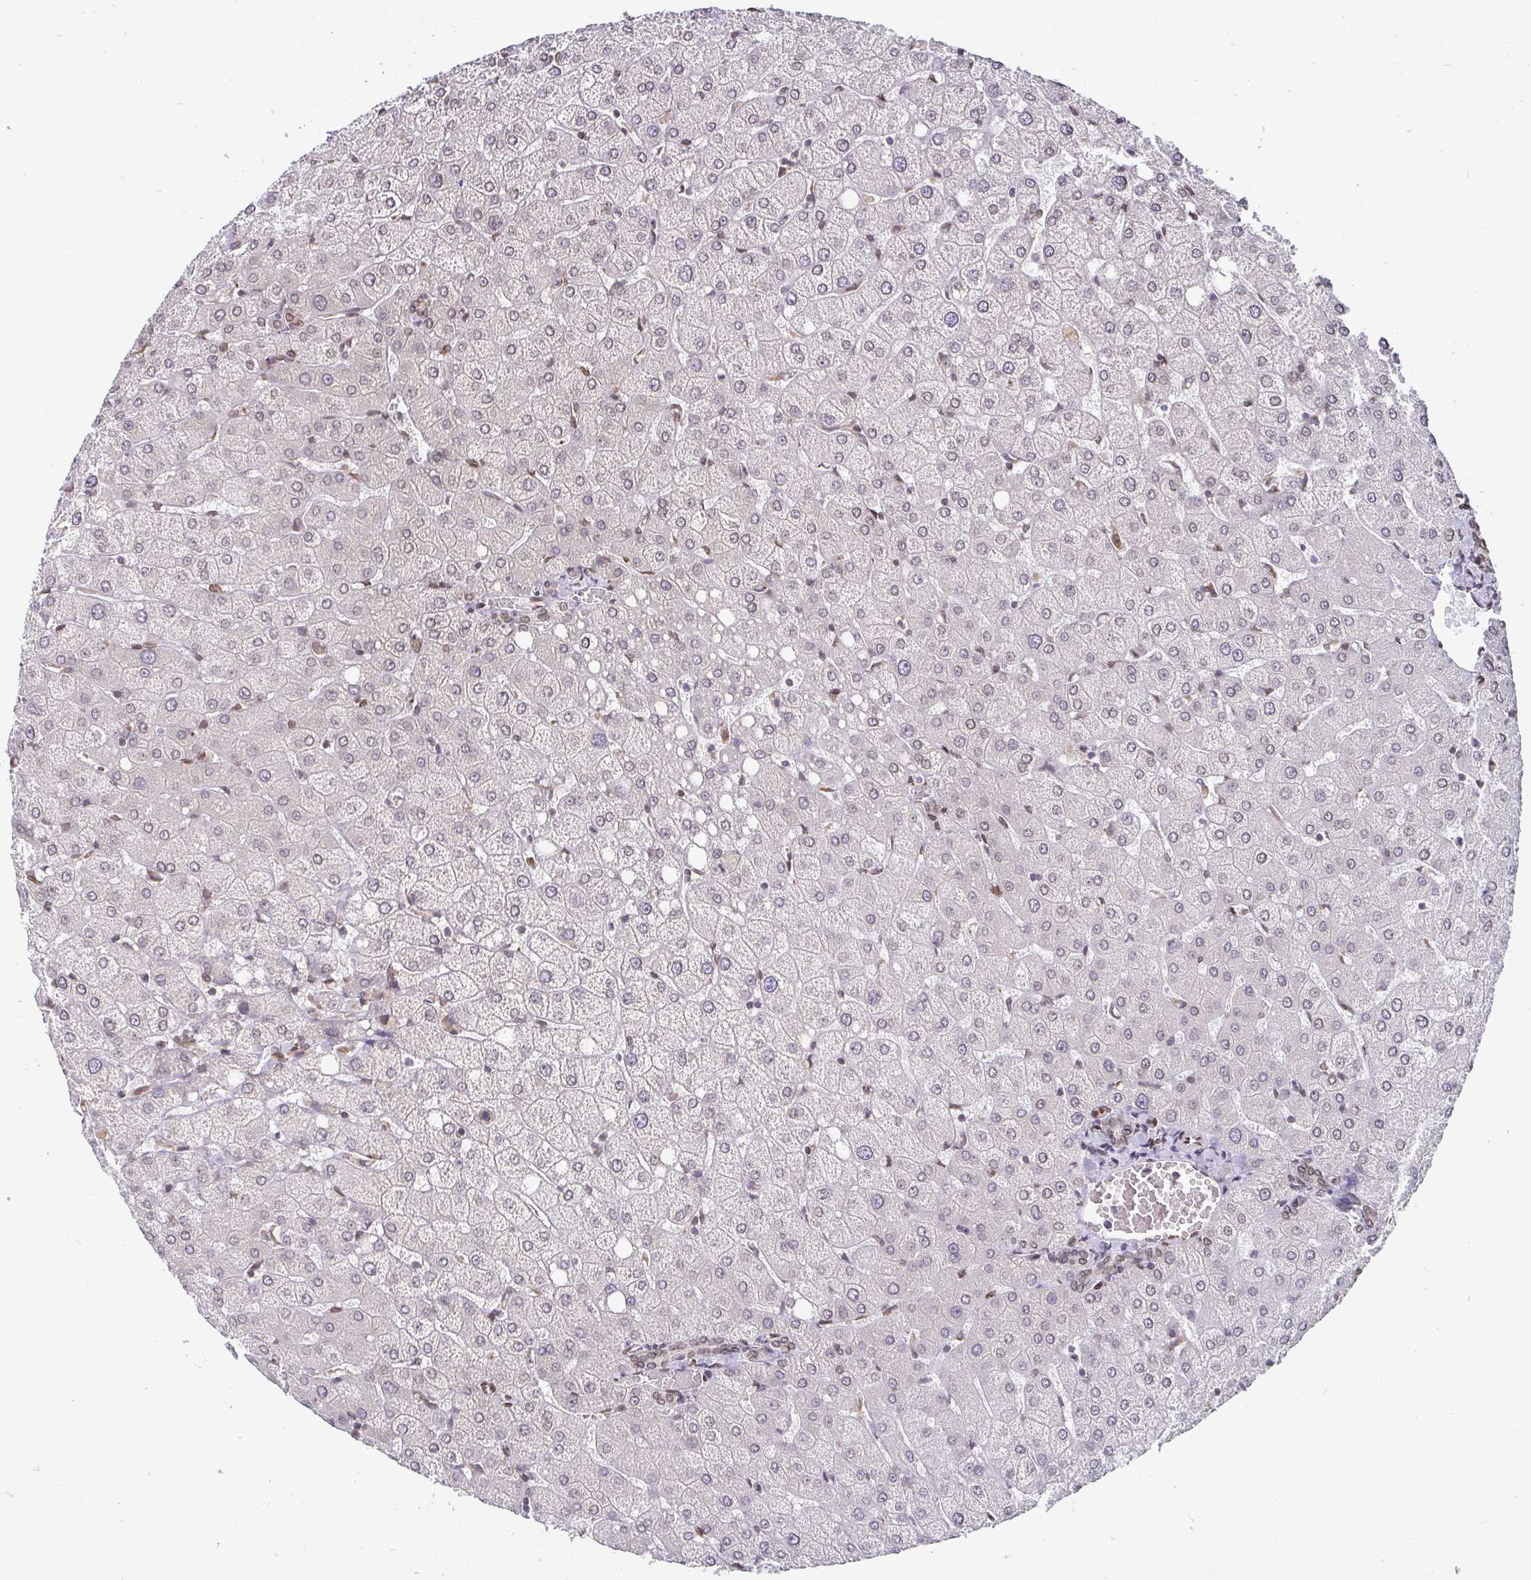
{"staining": {"intensity": "weak", "quantity": ">75%", "location": "cytoplasmic/membranous,nuclear"}, "tissue": "liver", "cell_type": "Cholangiocytes", "image_type": "normal", "snomed": [{"axis": "morphology", "description": "Normal tissue, NOS"}, {"axis": "topography", "description": "Liver"}], "caption": "The image shows staining of unremarkable liver, revealing weak cytoplasmic/membranous,nuclear protein staining (brown color) within cholangiocytes.", "gene": "EMD", "patient": {"sex": "female", "age": 54}}